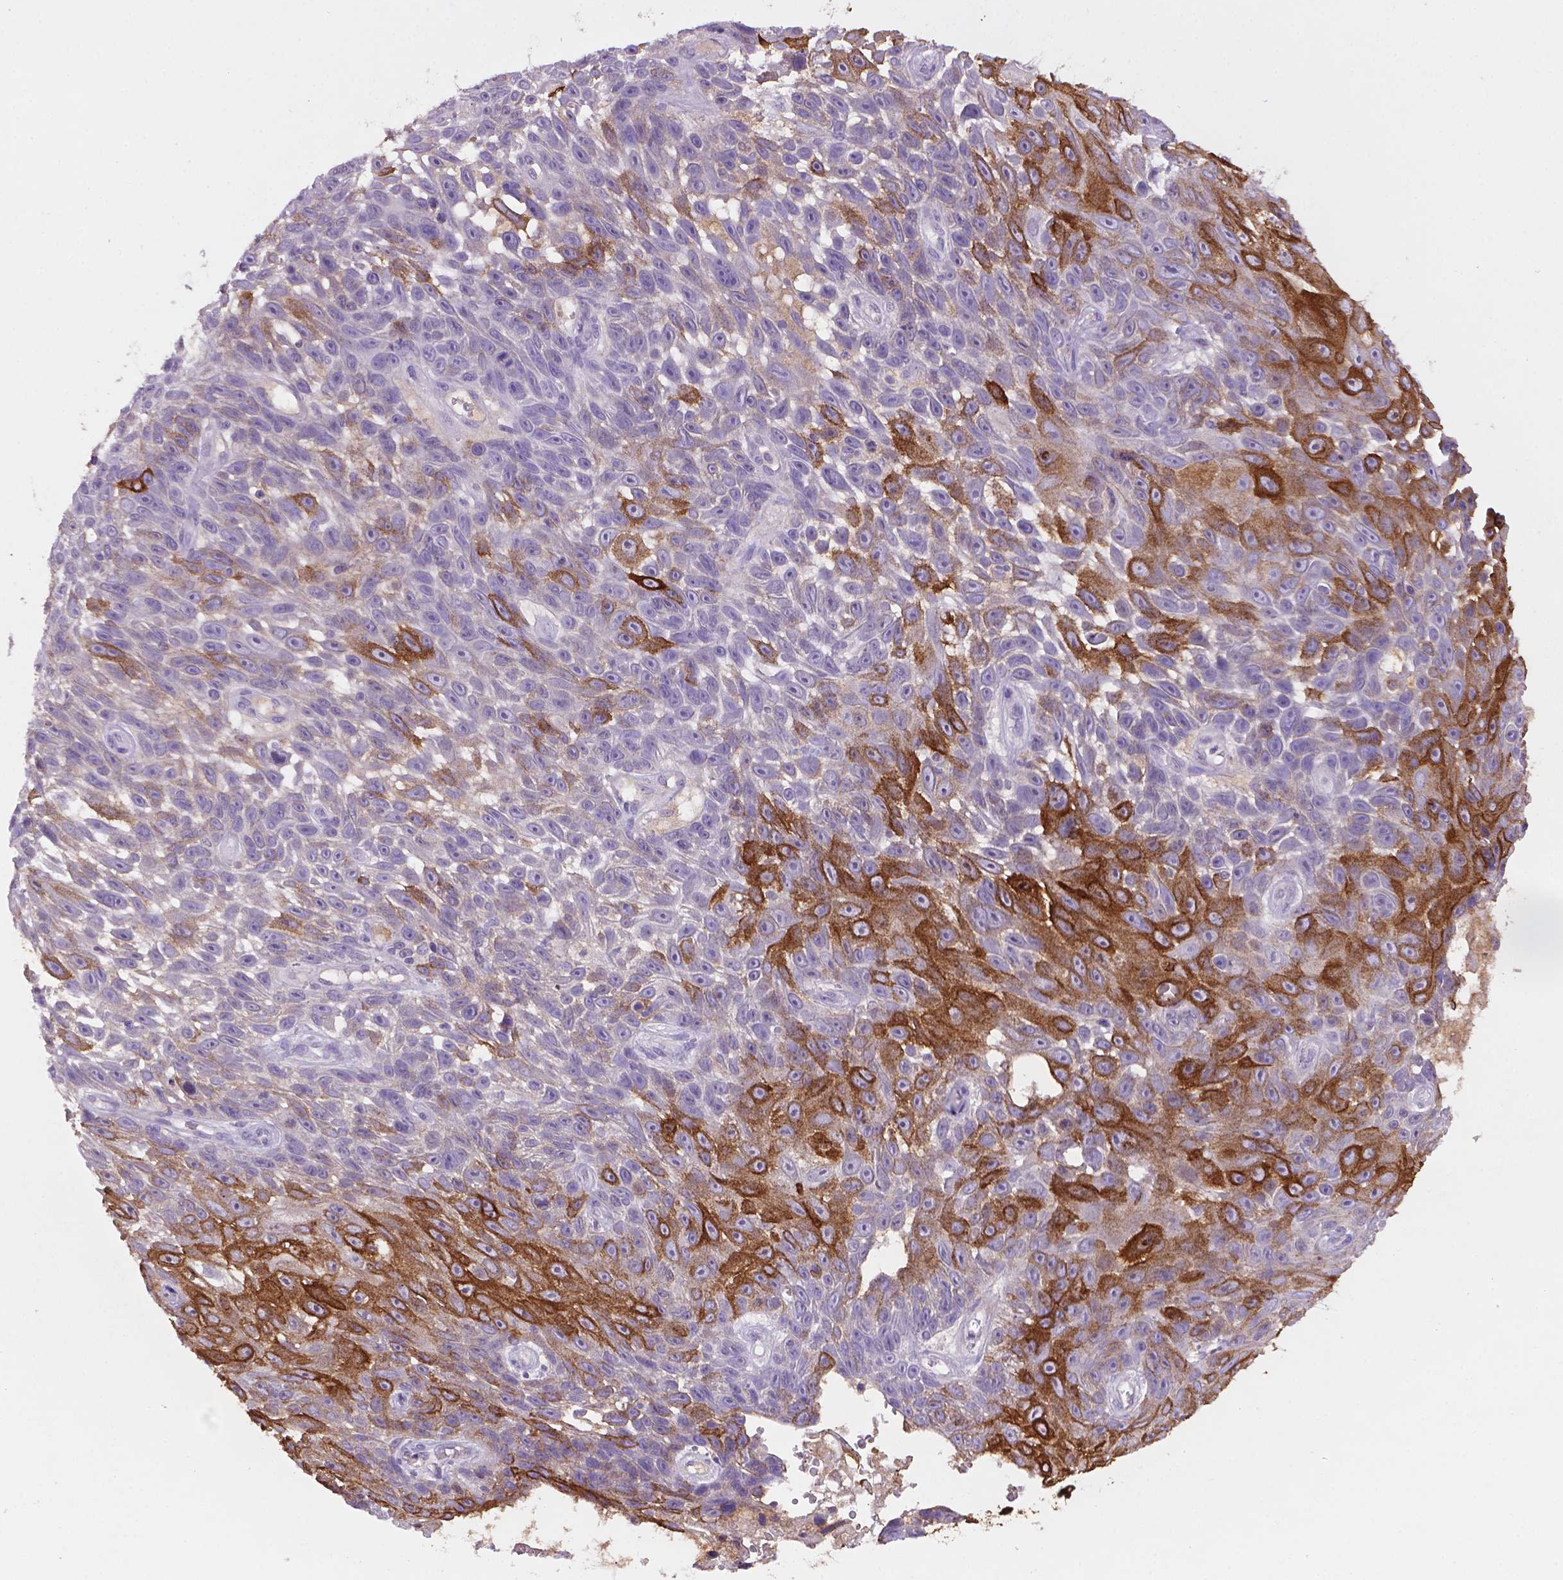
{"staining": {"intensity": "moderate", "quantity": "25%-75%", "location": "cytoplasmic/membranous"}, "tissue": "skin cancer", "cell_type": "Tumor cells", "image_type": "cancer", "snomed": [{"axis": "morphology", "description": "Squamous cell carcinoma, NOS"}, {"axis": "topography", "description": "Skin"}], "caption": "Skin cancer (squamous cell carcinoma) stained with a protein marker reveals moderate staining in tumor cells.", "gene": "MUC1", "patient": {"sex": "male", "age": 82}}